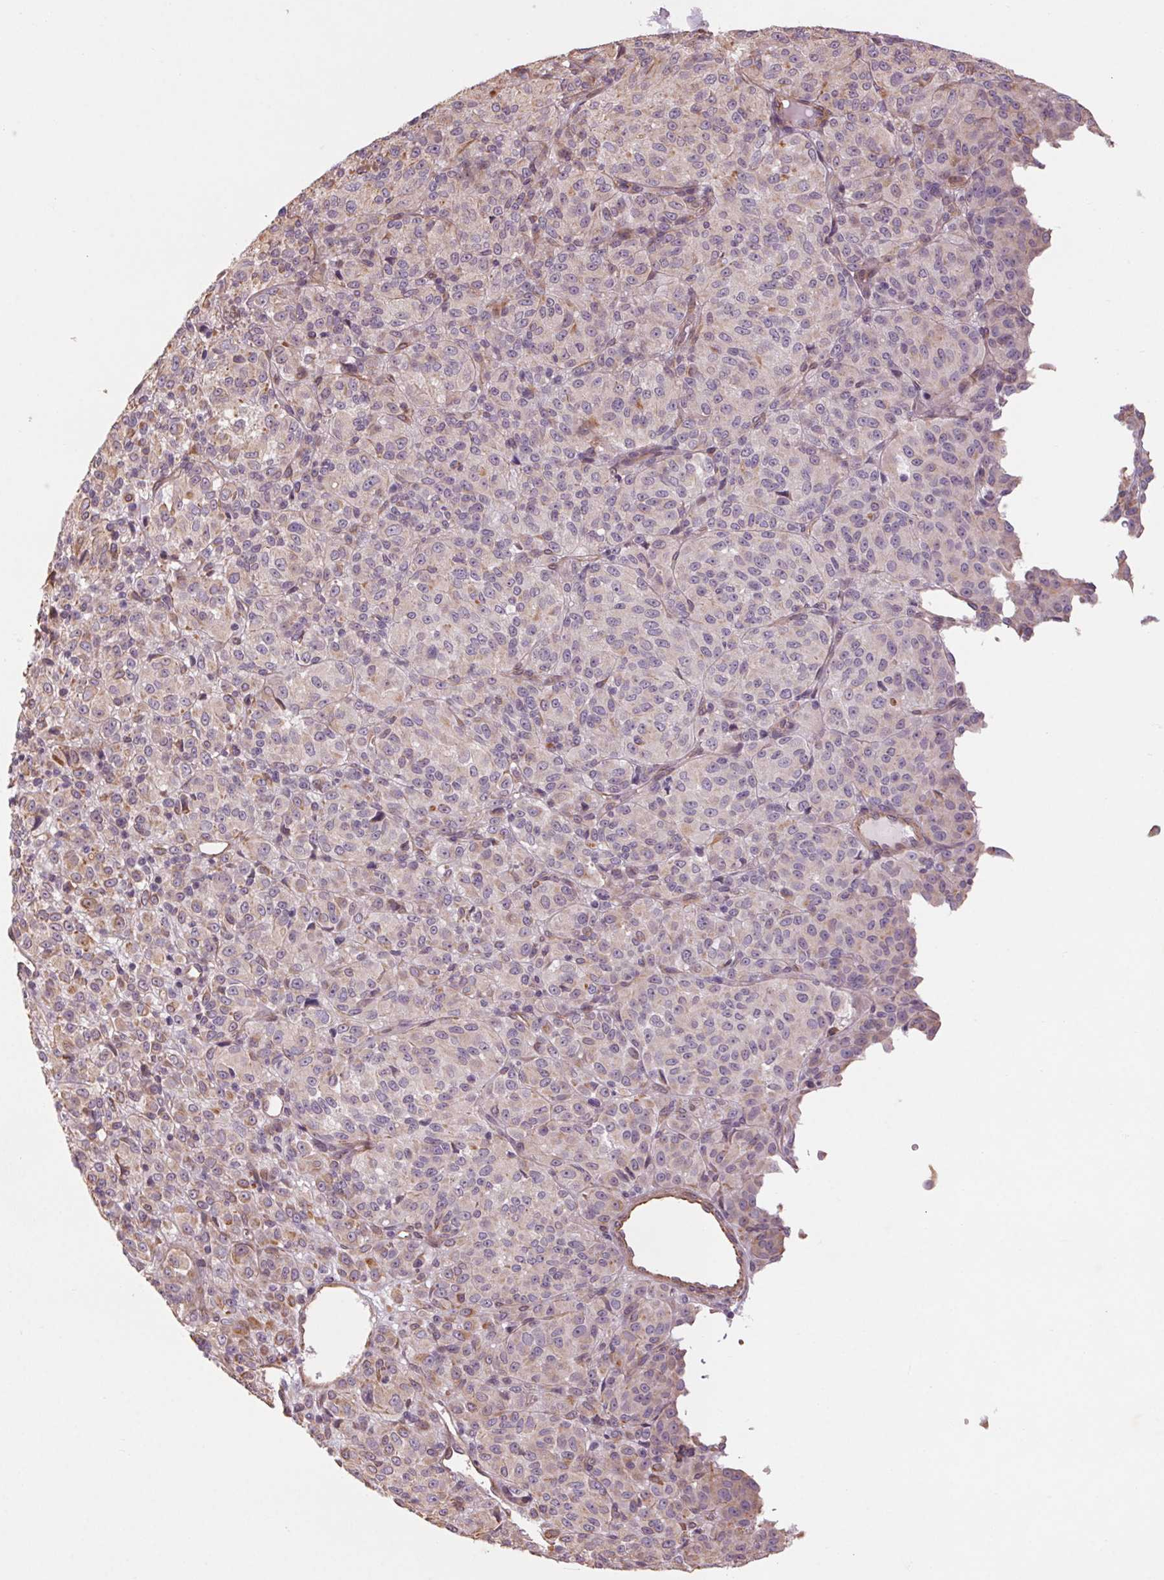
{"staining": {"intensity": "negative", "quantity": "none", "location": "none"}, "tissue": "melanoma", "cell_type": "Tumor cells", "image_type": "cancer", "snomed": [{"axis": "morphology", "description": "Malignant melanoma, Metastatic site"}, {"axis": "topography", "description": "Brain"}], "caption": "The micrograph shows no significant staining in tumor cells of malignant melanoma (metastatic site).", "gene": "CCSER1", "patient": {"sex": "female", "age": 56}}